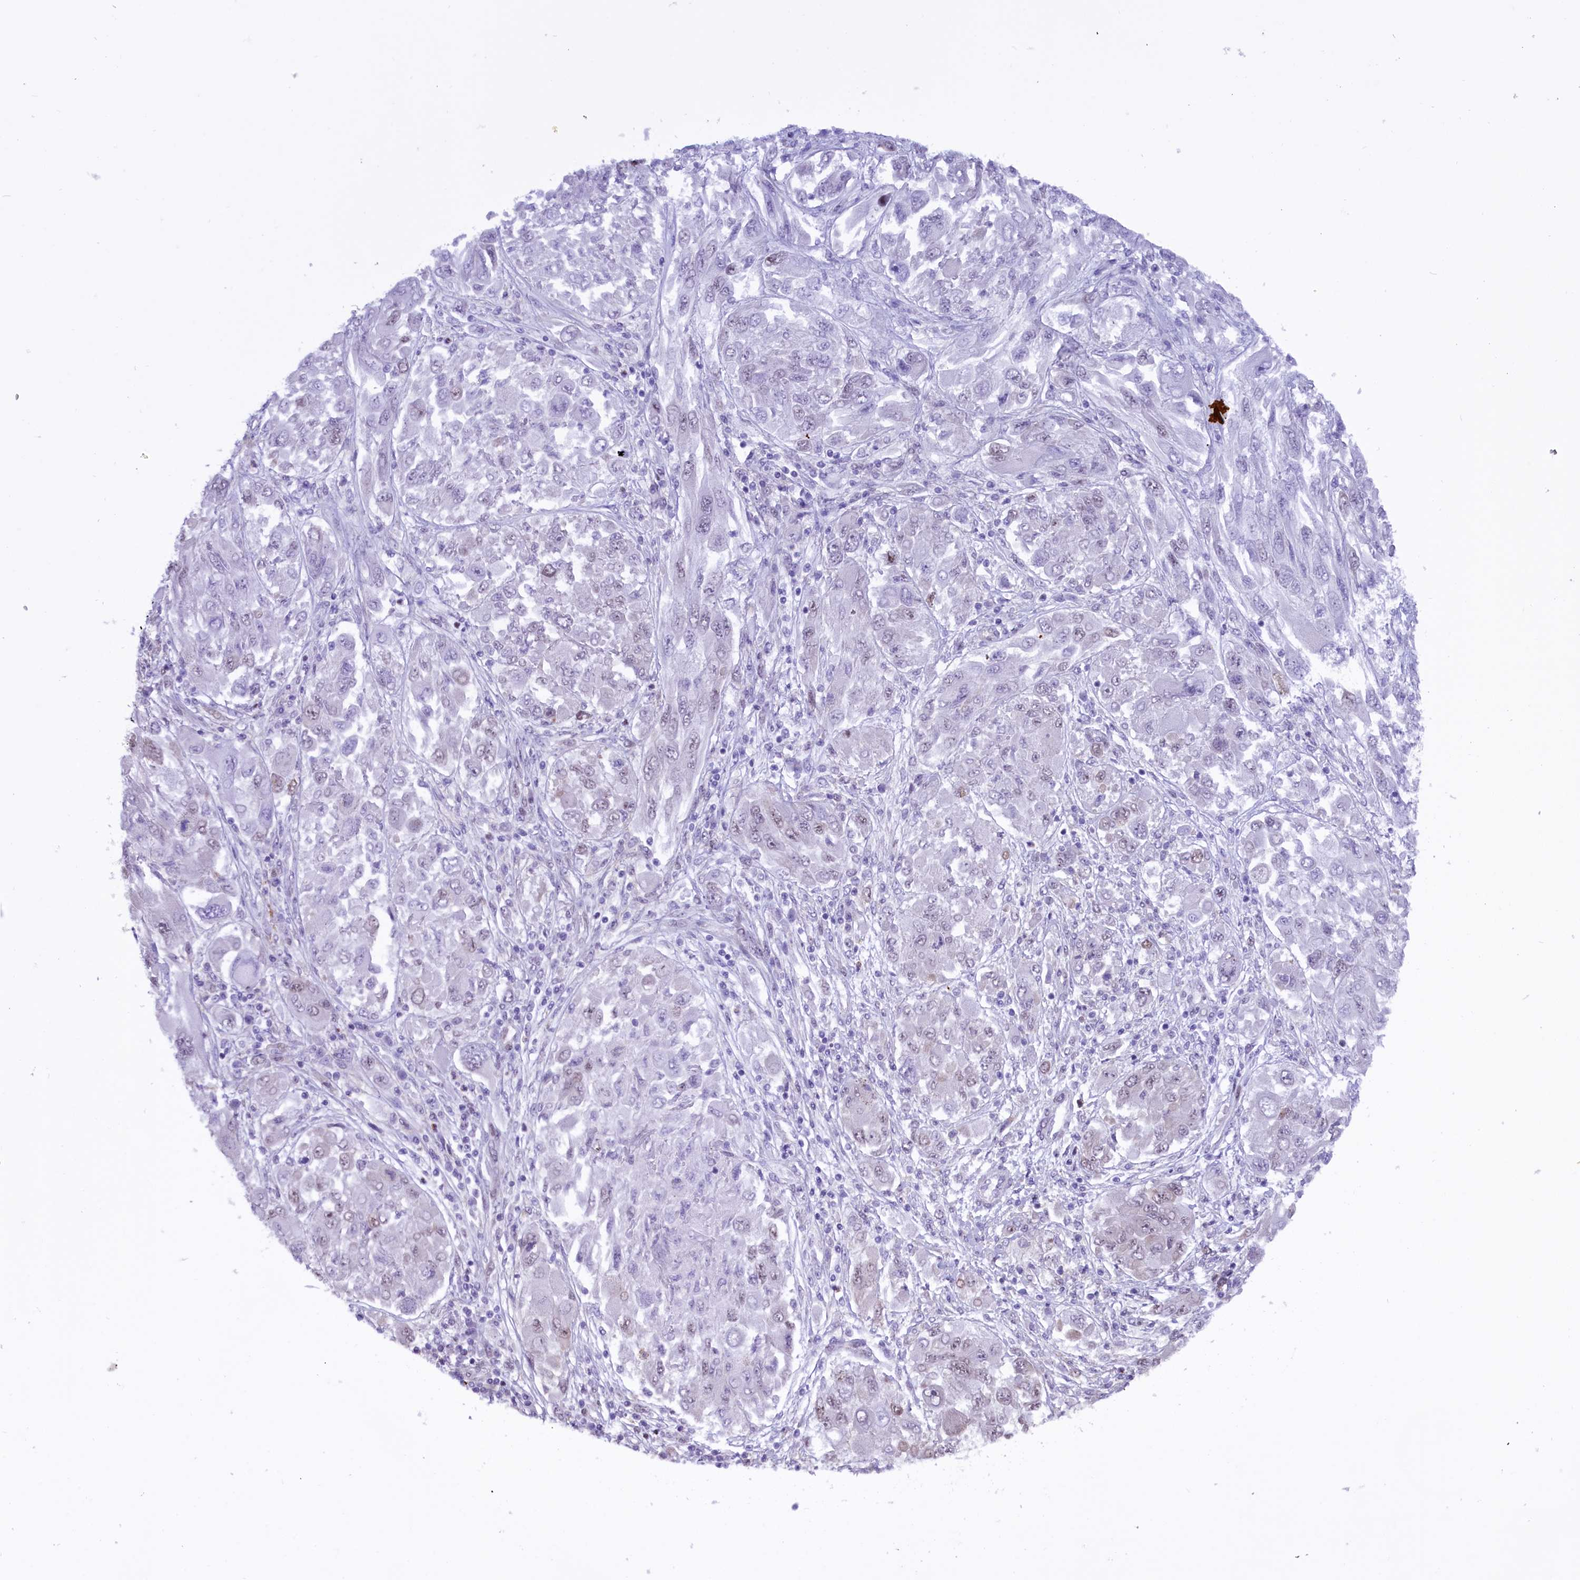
{"staining": {"intensity": "weak", "quantity": "<25%", "location": "nuclear"}, "tissue": "melanoma", "cell_type": "Tumor cells", "image_type": "cancer", "snomed": [{"axis": "morphology", "description": "Malignant melanoma, NOS"}, {"axis": "topography", "description": "Skin"}], "caption": "This is an immunohistochemistry (IHC) histopathology image of melanoma. There is no staining in tumor cells.", "gene": "RPS6KB1", "patient": {"sex": "female", "age": 91}}